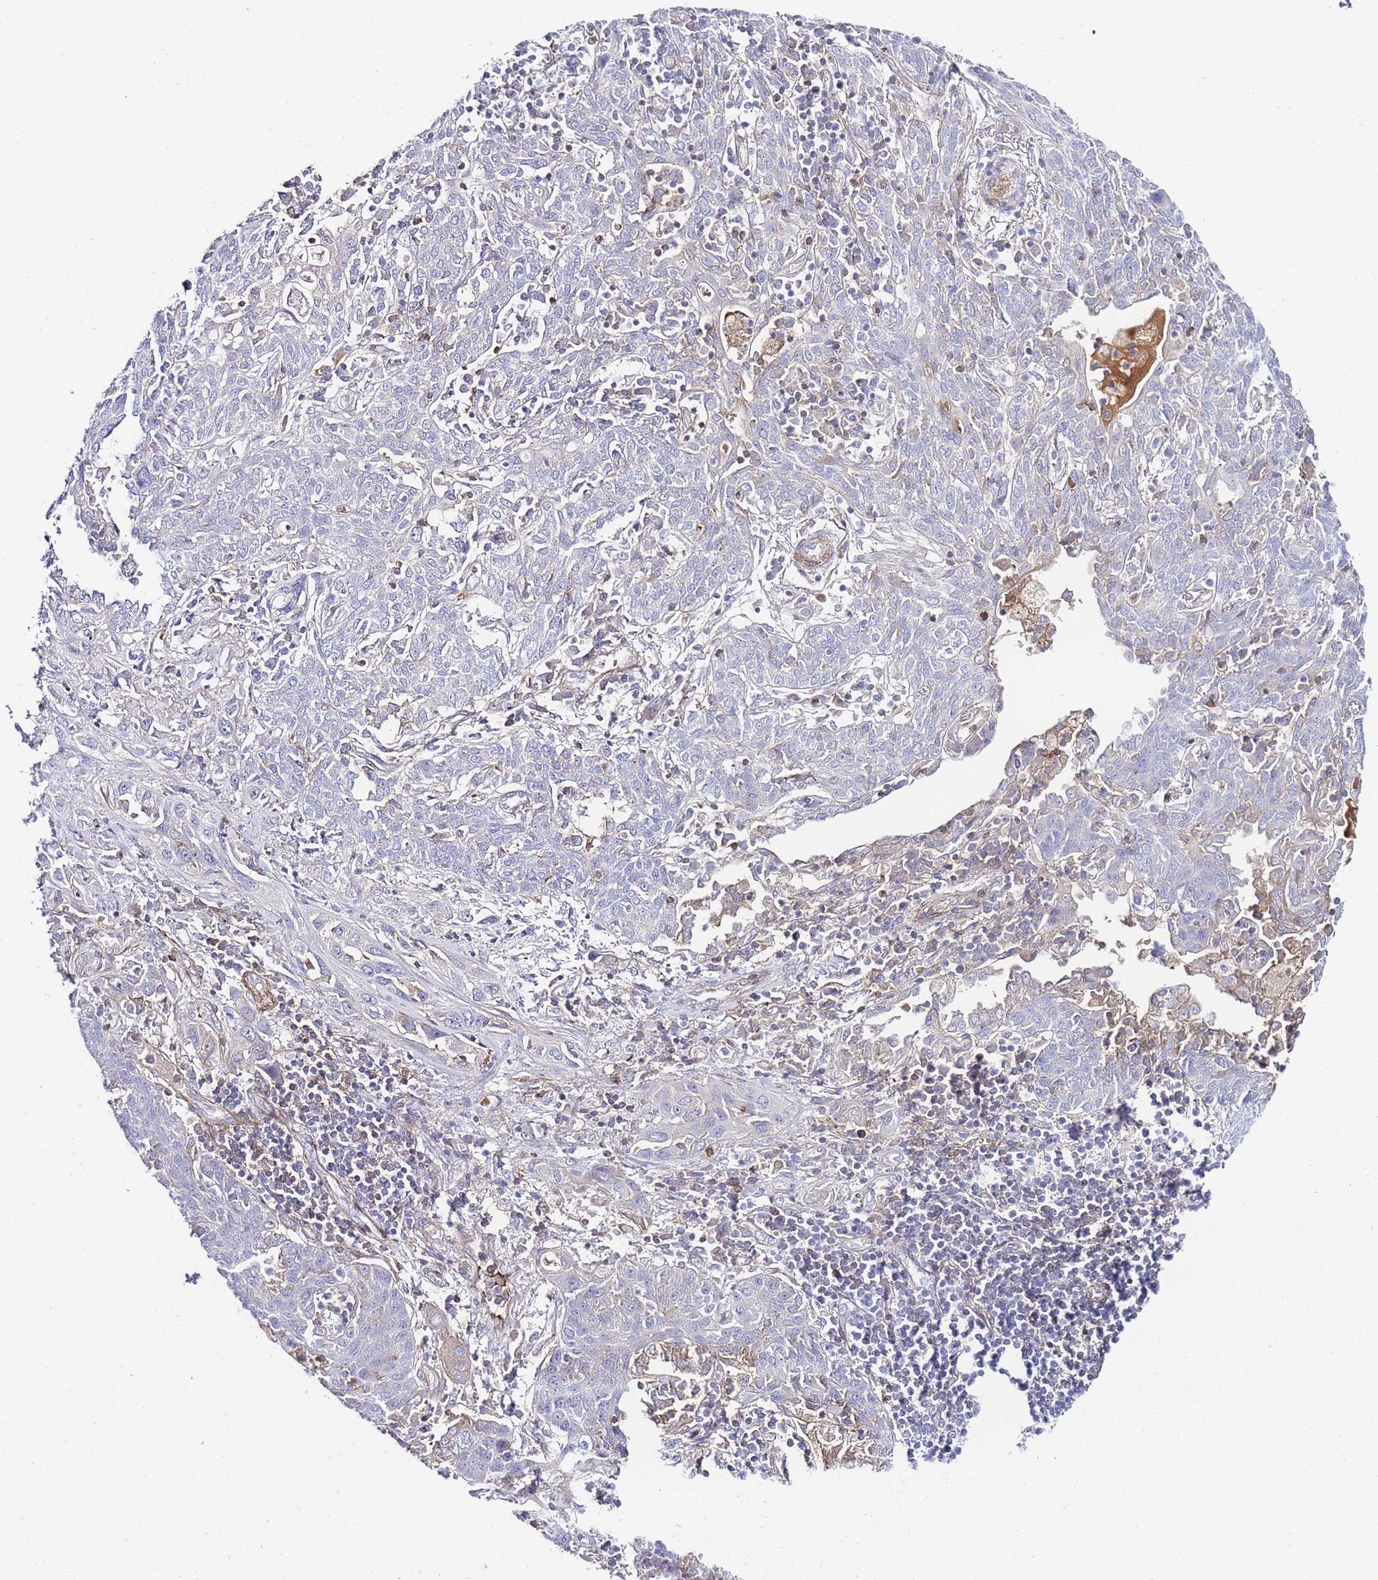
{"staining": {"intensity": "negative", "quantity": "none", "location": "none"}, "tissue": "lung cancer", "cell_type": "Tumor cells", "image_type": "cancer", "snomed": [{"axis": "morphology", "description": "Squamous cell carcinoma, NOS"}, {"axis": "topography", "description": "Lung"}], "caption": "Immunohistochemical staining of lung cancer displays no significant staining in tumor cells.", "gene": "FBN3", "patient": {"sex": "female", "age": 70}}